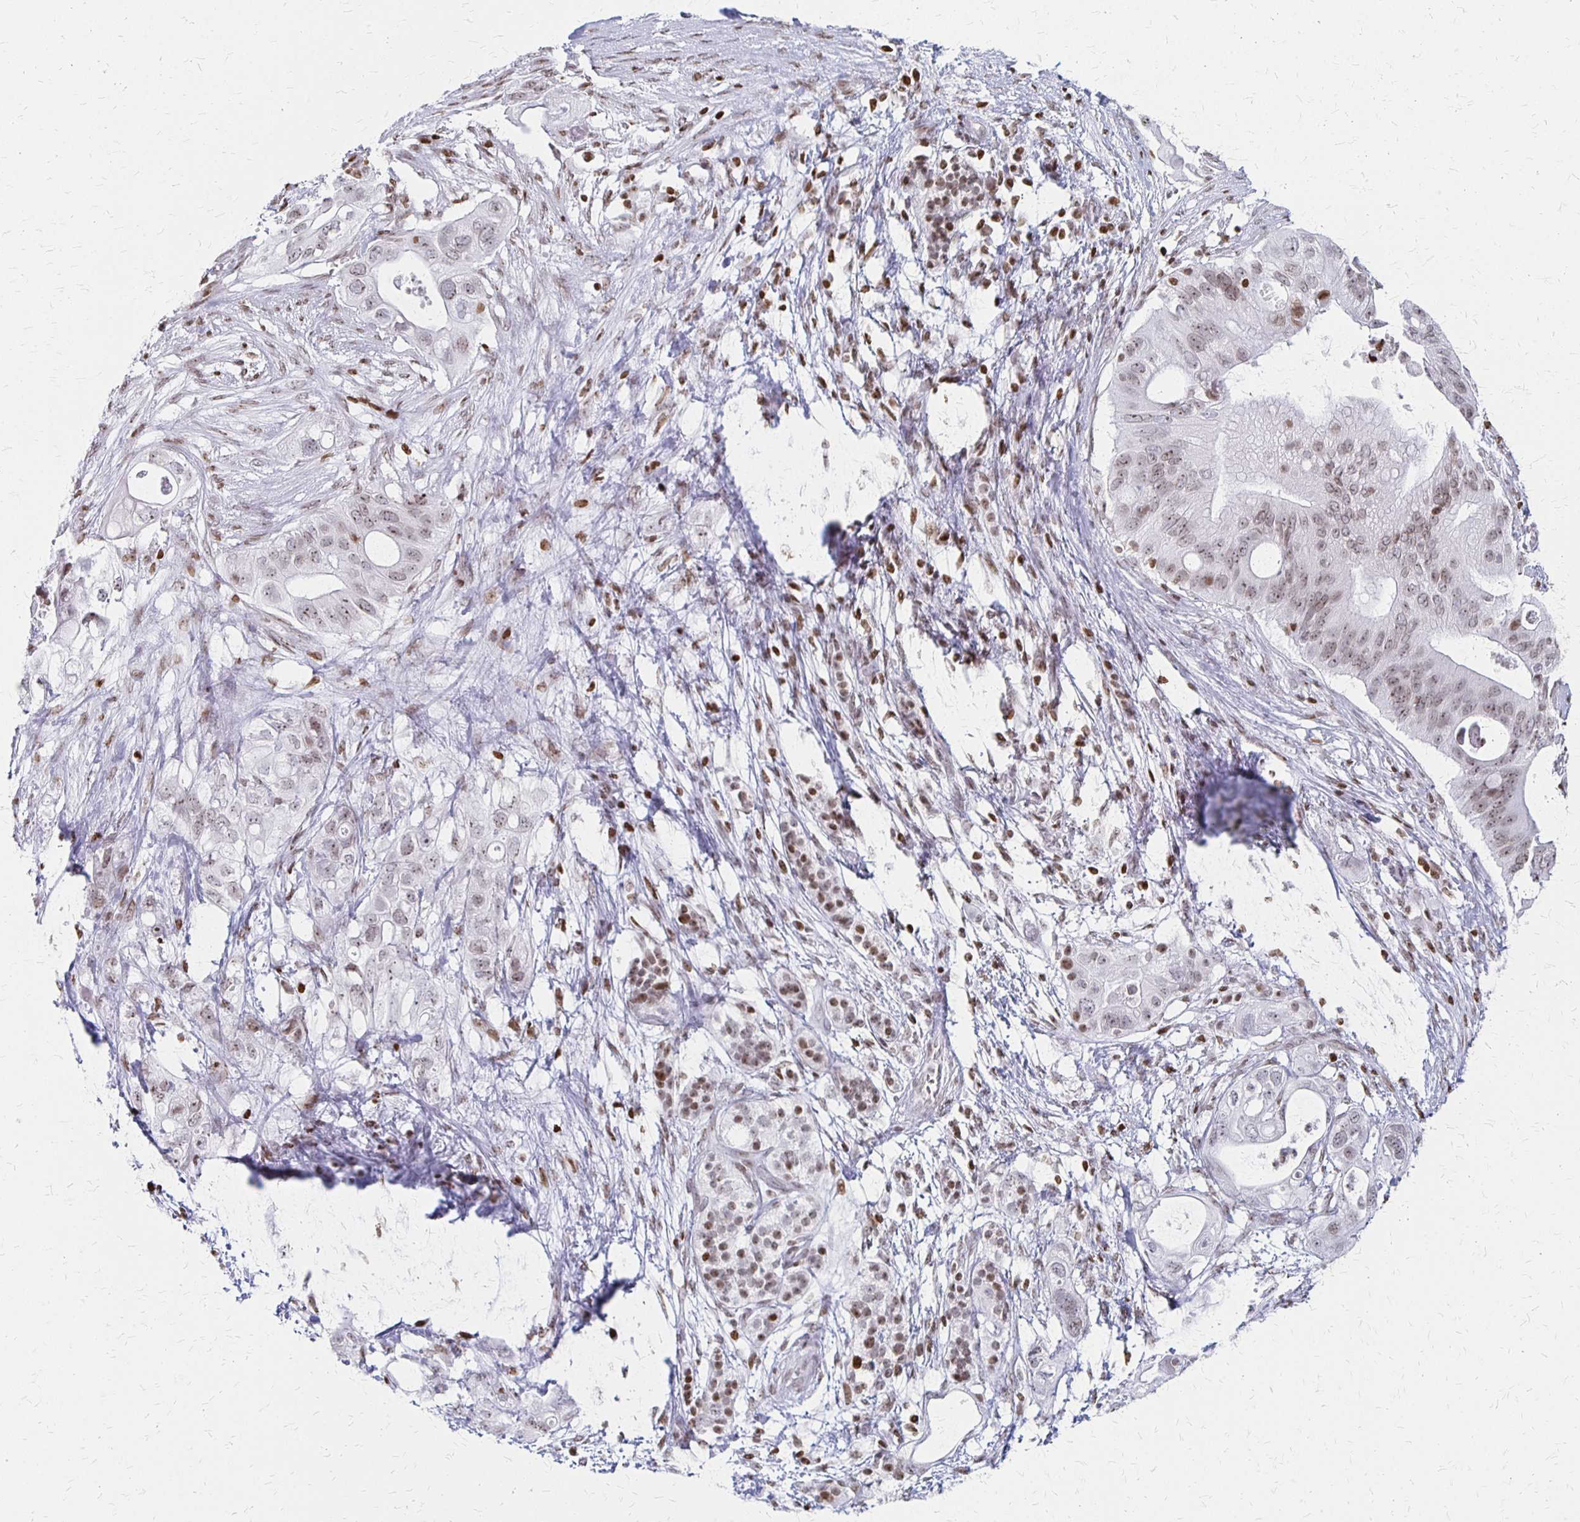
{"staining": {"intensity": "weak", "quantity": "25%-75%", "location": "nuclear"}, "tissue": "pancreatic cancer", "cell_type": "Tumor cells", "image_type": "cancer", "snomed": [{"axis": "morphology", "description": "Adenocarcinoma, NOS"}, {"axis": "topography", "description": "Pancreas"}], "caption": "This histopathology image displays immunohistochemistry (IHC) staining of human pancreatic cancer, with low weak nuclear positivity in approximately 25%-75% of tumor cells.", "gene": "ZNF280C", "patient": {"sex": "female", "age": 72}}